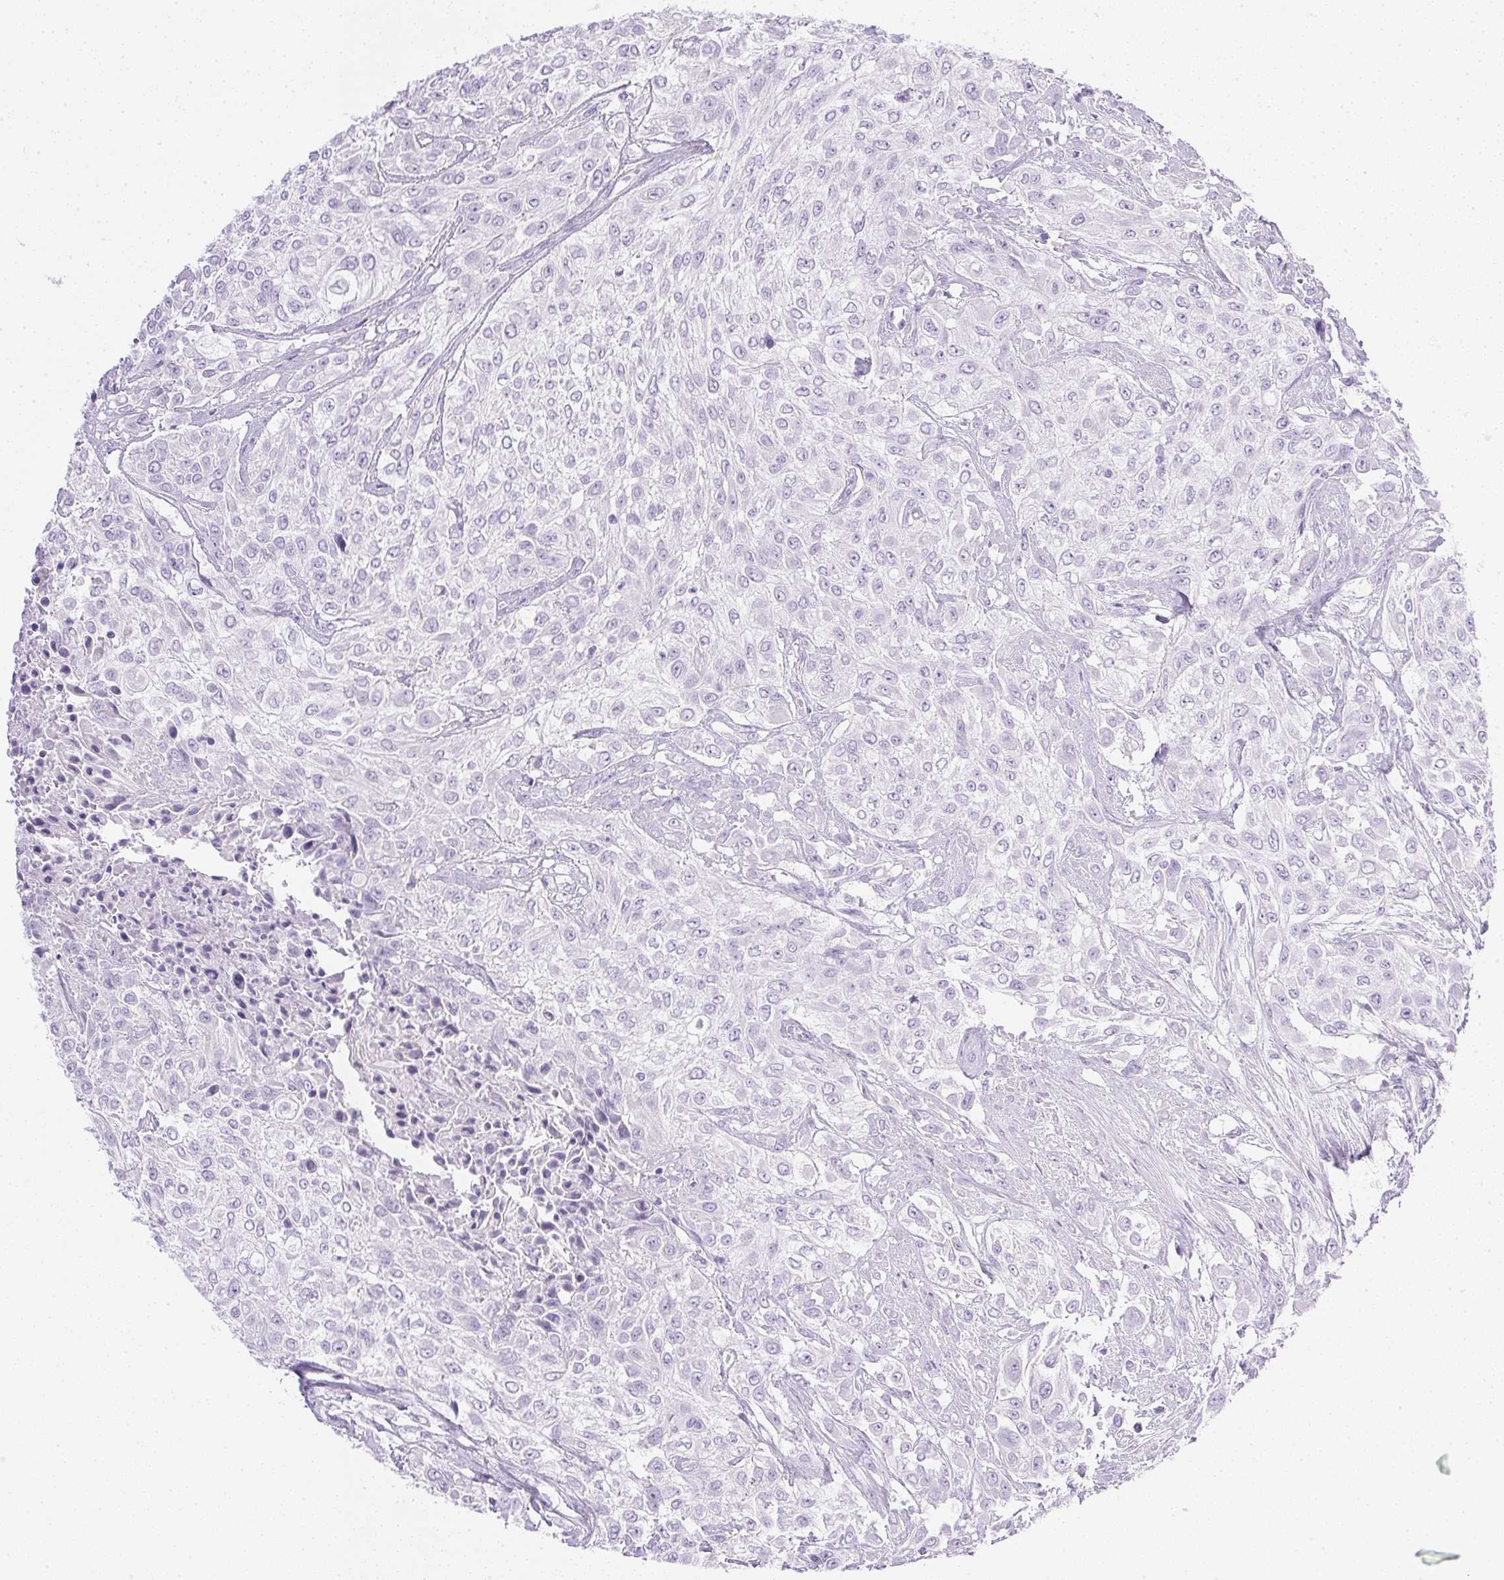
{"staining": {"intensity": "negative", "quantity": "none", "location": "none"}, "tissue": "urothelial cancer", "cell_type": "Tumor cells", "image_type": "cancer", "snomed": [{"axis": "morphology", "description": "Urothelial carcinoma, High grade"}, {"axis": "topography", "description": "Urinary bladder"}], "caption": "There is no significant staining in tumor cells of high-grade urothelial carcinoma.", "gene": "CPB1", "patient": {"sex": "male", "age": 57}}